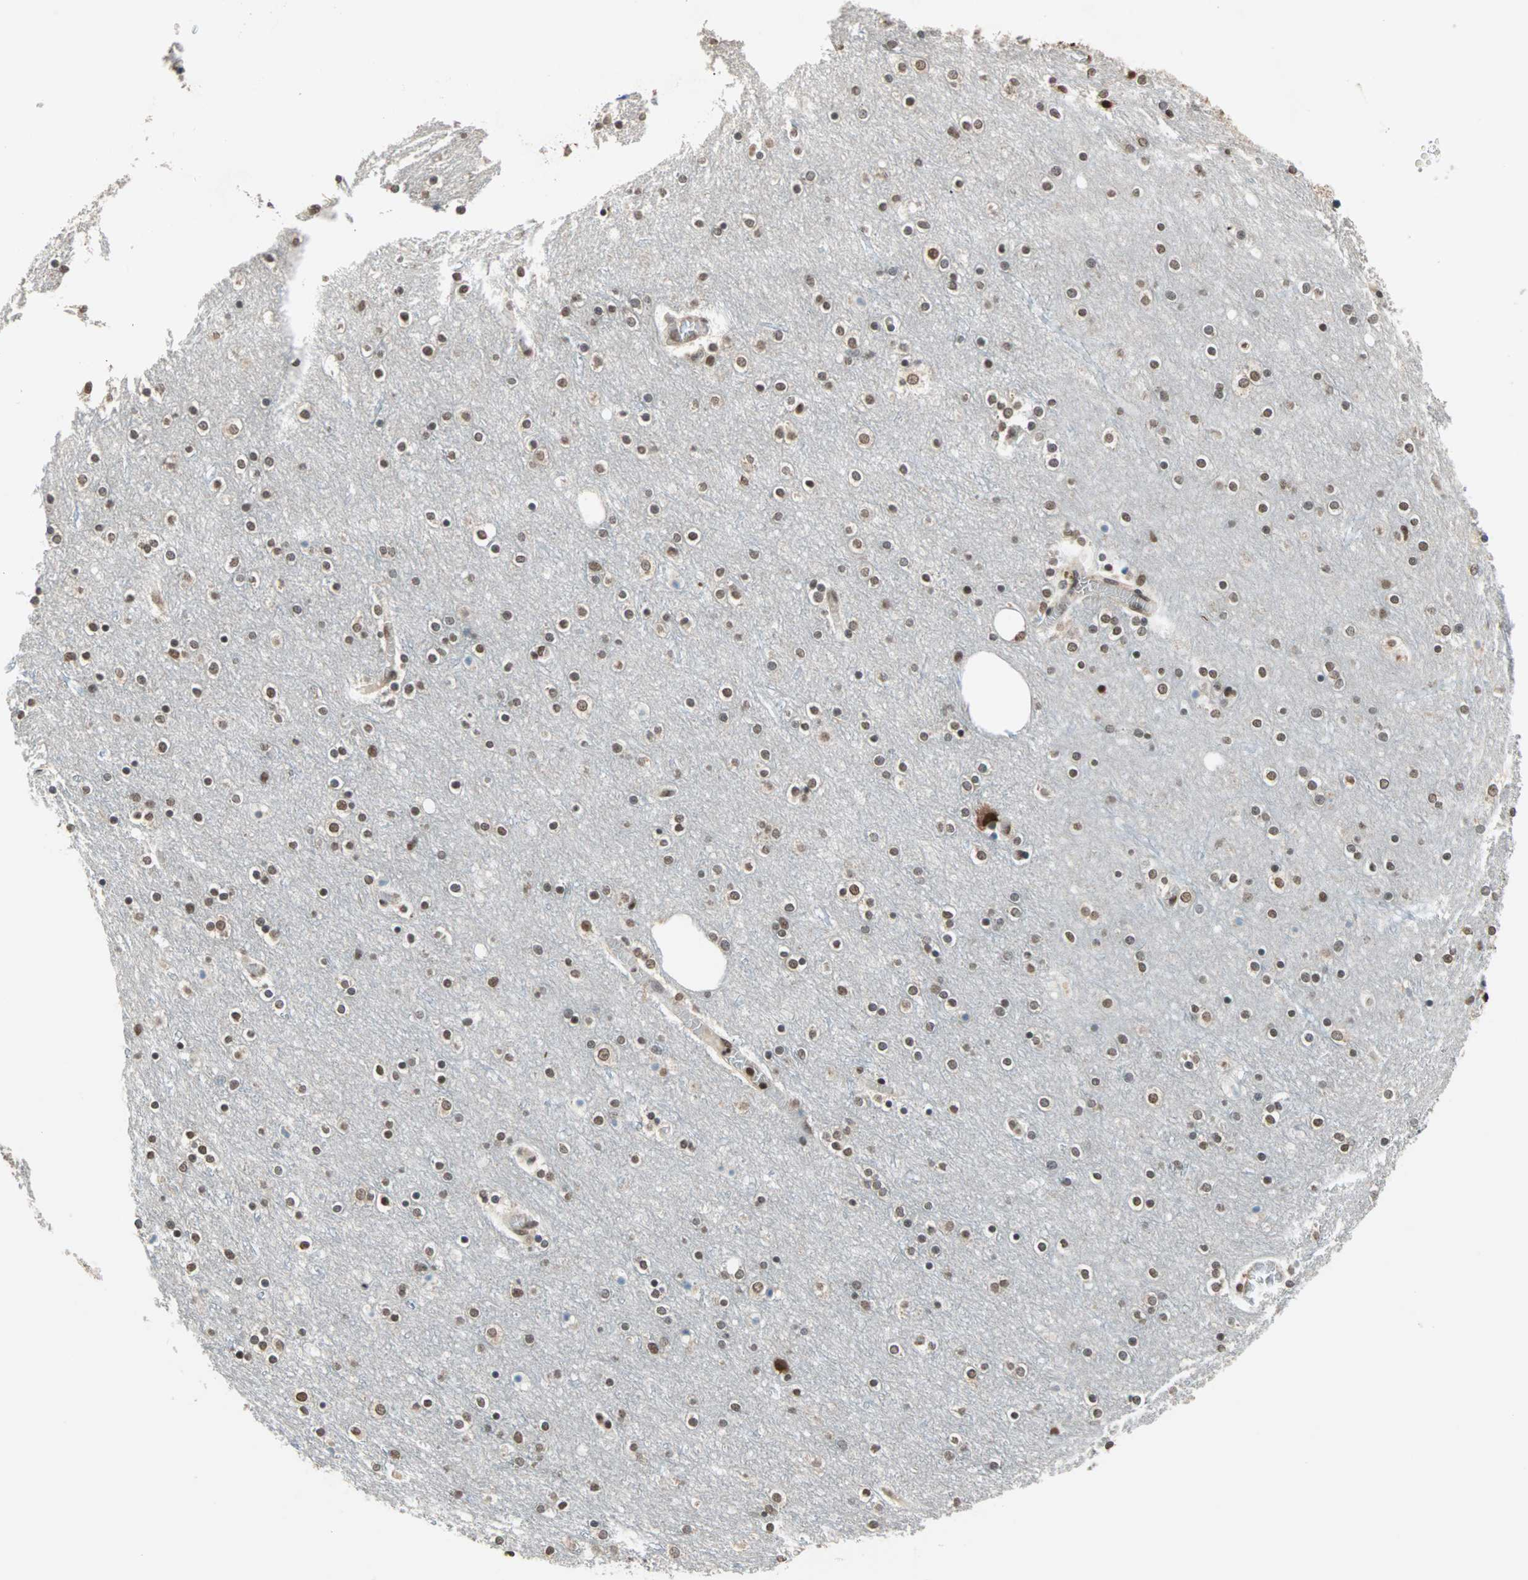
{"staining": {"intensity": "moderate", "quantity": ">75%", "location": "nuclear"}, "tissue": "cerebral cortex", "cell_type": "Endothelial cells", "image_type": "normal", "snomed": [{"axis": "morphology", "description": "Normal tissue, NOS"}, {"axis": "topography", "description": "Cerebral cortex"}], "caption": "Moderate nuclear protein expression is appreciated in approximately >75% of endothelial cells in cerebral cortex. (DAB (3,3'-diaminobenzidine) IHC with brightfield microscopy, high magnification).", "gene": "DAZAP1", "patient": {"sex": "female", "age": 54}}